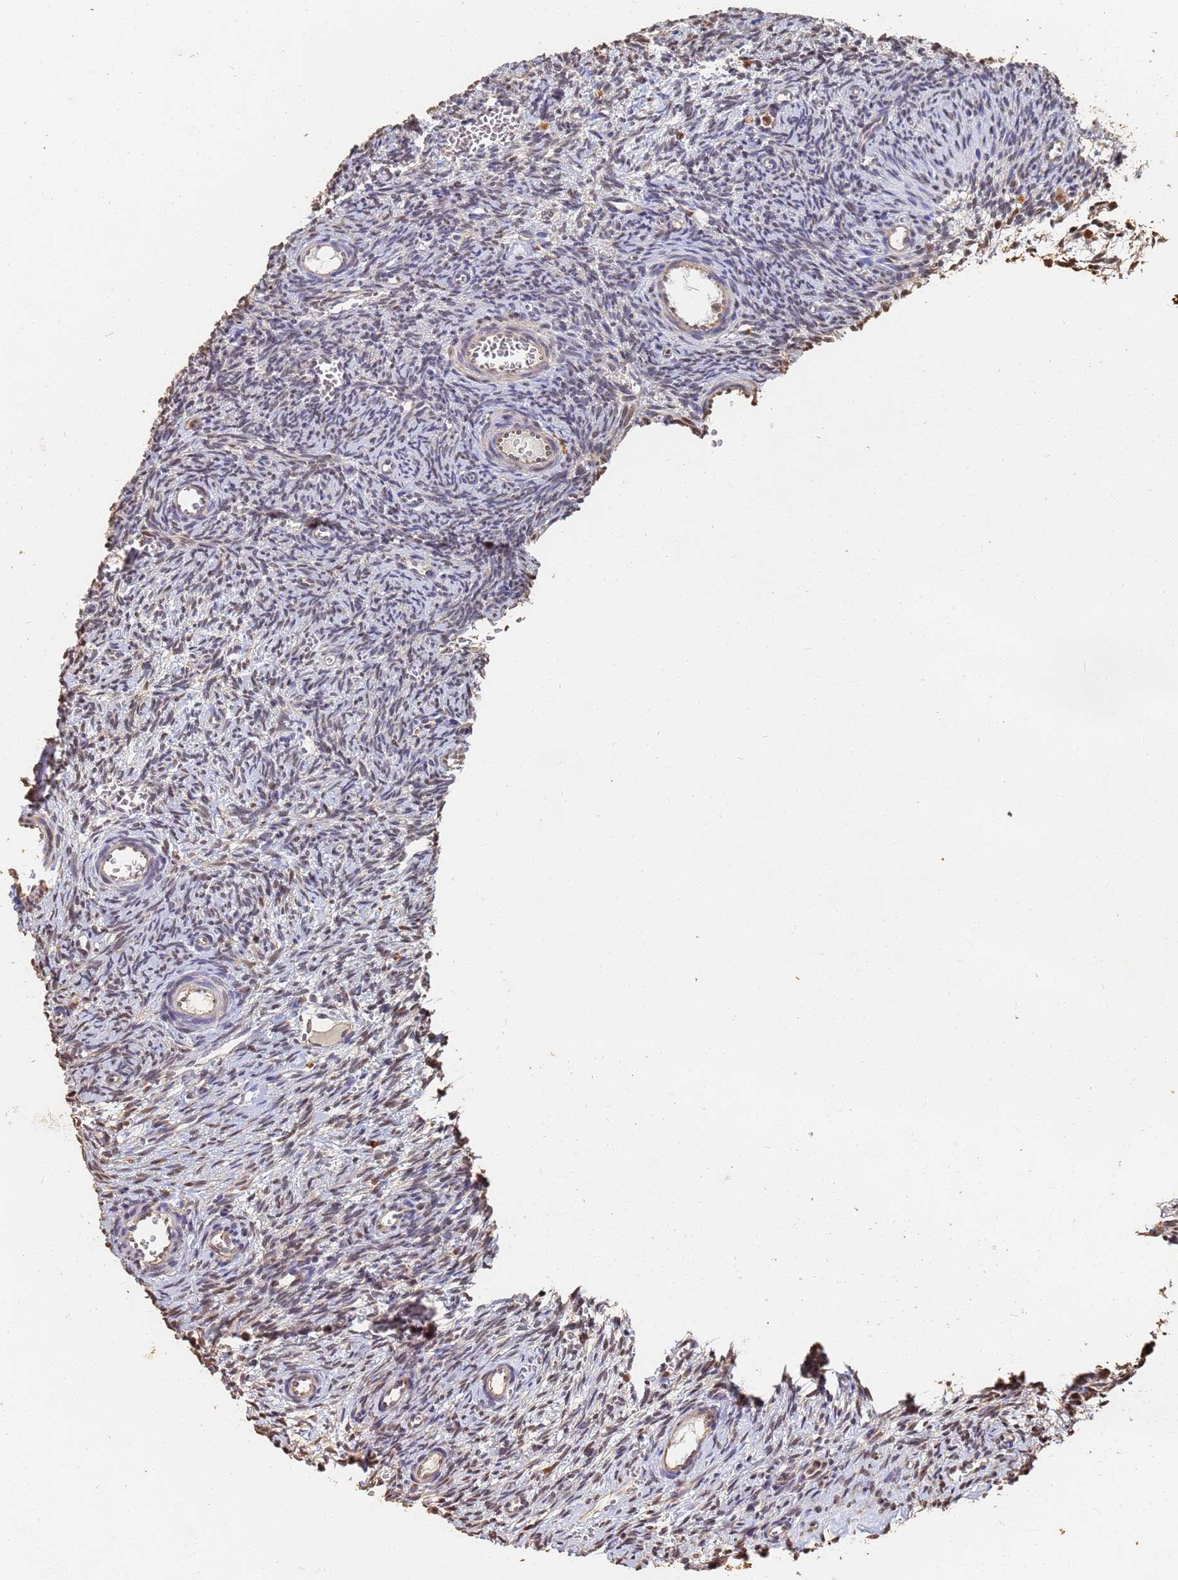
{"staining": {"intensity": "weak", "quantity": "25%-75%", "location": "nuclear"}, "tissue": "ovary", "cell_type": "Ovarian stroma cells", "image_type": "normal", "snomed": [{"axis": "morphology", "description": "Normal tissue, NOS"}, {"axis": "topography", "description": "Ovary"}], "caption": "Immunohistochemistry (IHC) of normal human ovary exhibits low levels of weak nuclear staining in approximately 25%-75% of ovarian stroma cells.", "gene": "JAK2", "patient": {"sex": "female", "age": 39}}